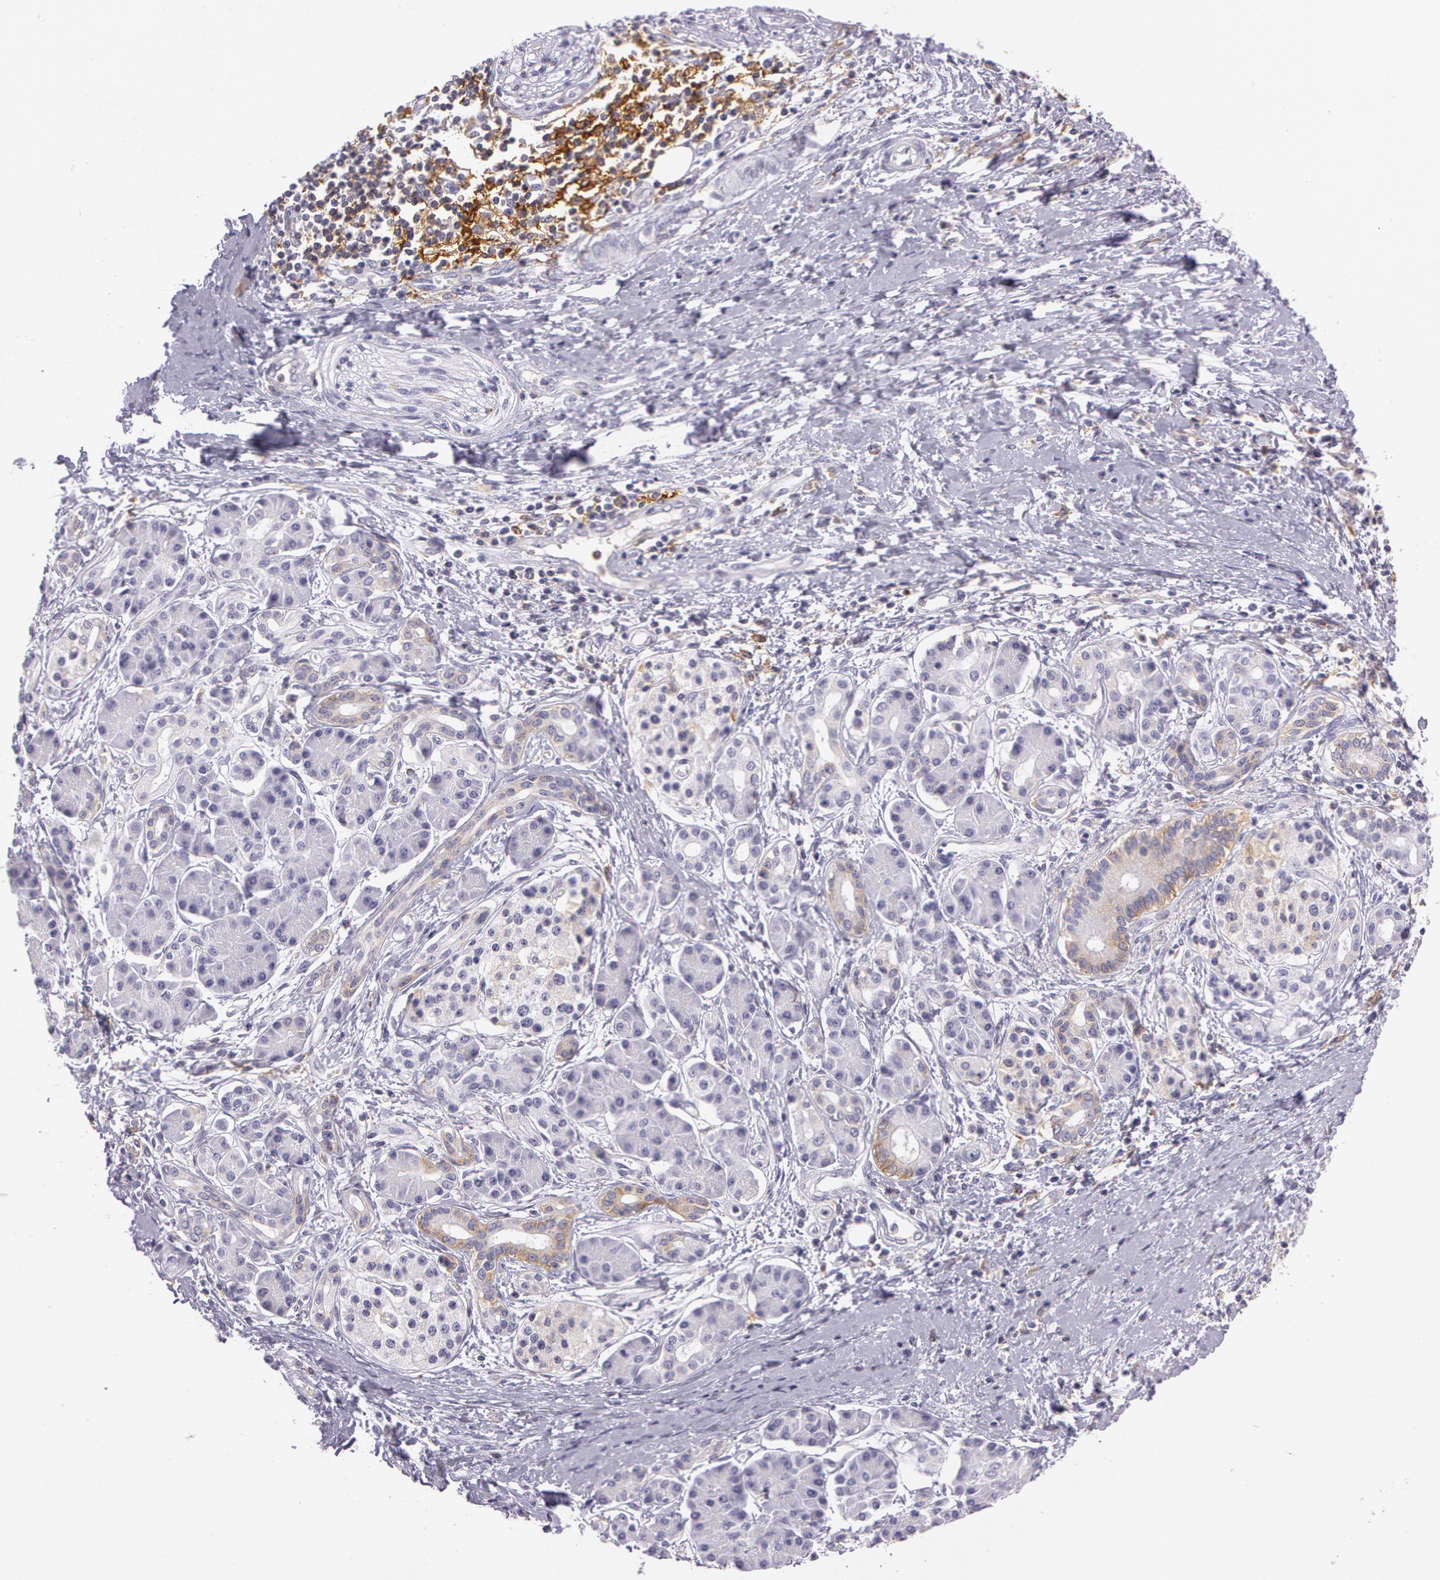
{"staining": {"intensity": "weak", "quantity": "25%-75%", "location": "cytoplasmic/membranous"}, "tissue": "pancreatic cancer", "cell_type": "Tumor cells", "image_type": "cancer", "snomed": [{"axis": "morphology", "description": "Adenocarcinoma, NOS"}, {"axis": "topography", "description": "Pancreas"}], "caption": "A photomicrograph of pancreatic cancer (adenocarcinoma) stained for a protein shows weak cytoplasmic/membranous brown staining in tumor cells. The staining is performed using DAB (3,3'-diaminobenzidine) brown chromogen to label protein expression. The nuclei are counter-stained blue using hematoxylin.", "gene": "LY75", "patient": {"sex": "female", "age": 66}}